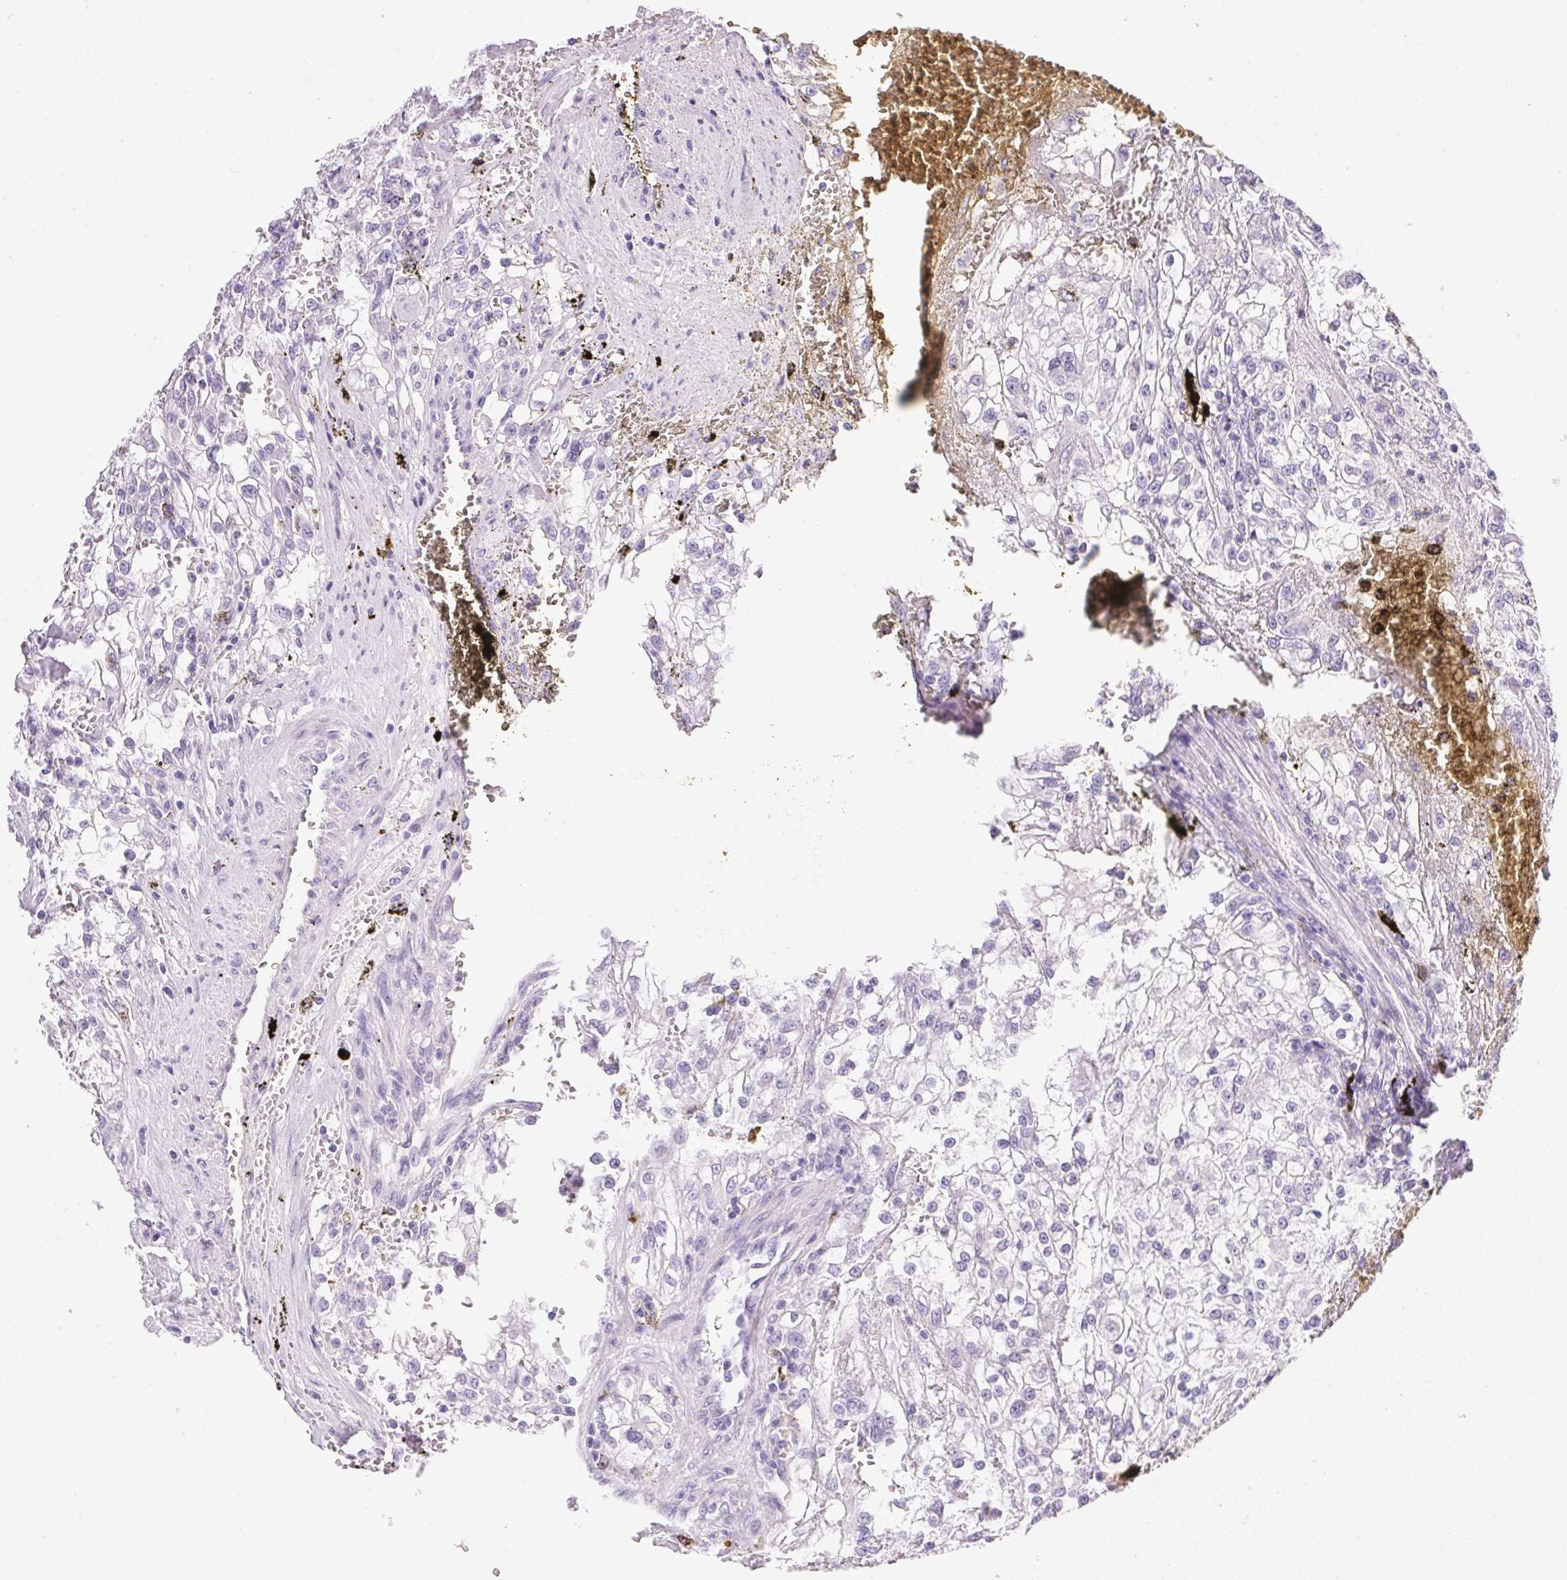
{"staining": {"intensity": "negative", "quantity": "none", "location": "none"}, "tissue": "renal cancer", "cell_type": "Tumor cells", "image_type": "cancer", "snomed": [{"axis": "morphology", "description": "Adenocarcinoma, NOS"}, {"axis": "topography", "description": "Kidney"}], "caption": "This is a micrograph of immunohistochemistry (IHC) staining of renal cancer (adenocarcinoma), which shows no expression in tumor cells.", "gene": "ATP6V0A4", "patient": {"sex": "female", "age": 74}}